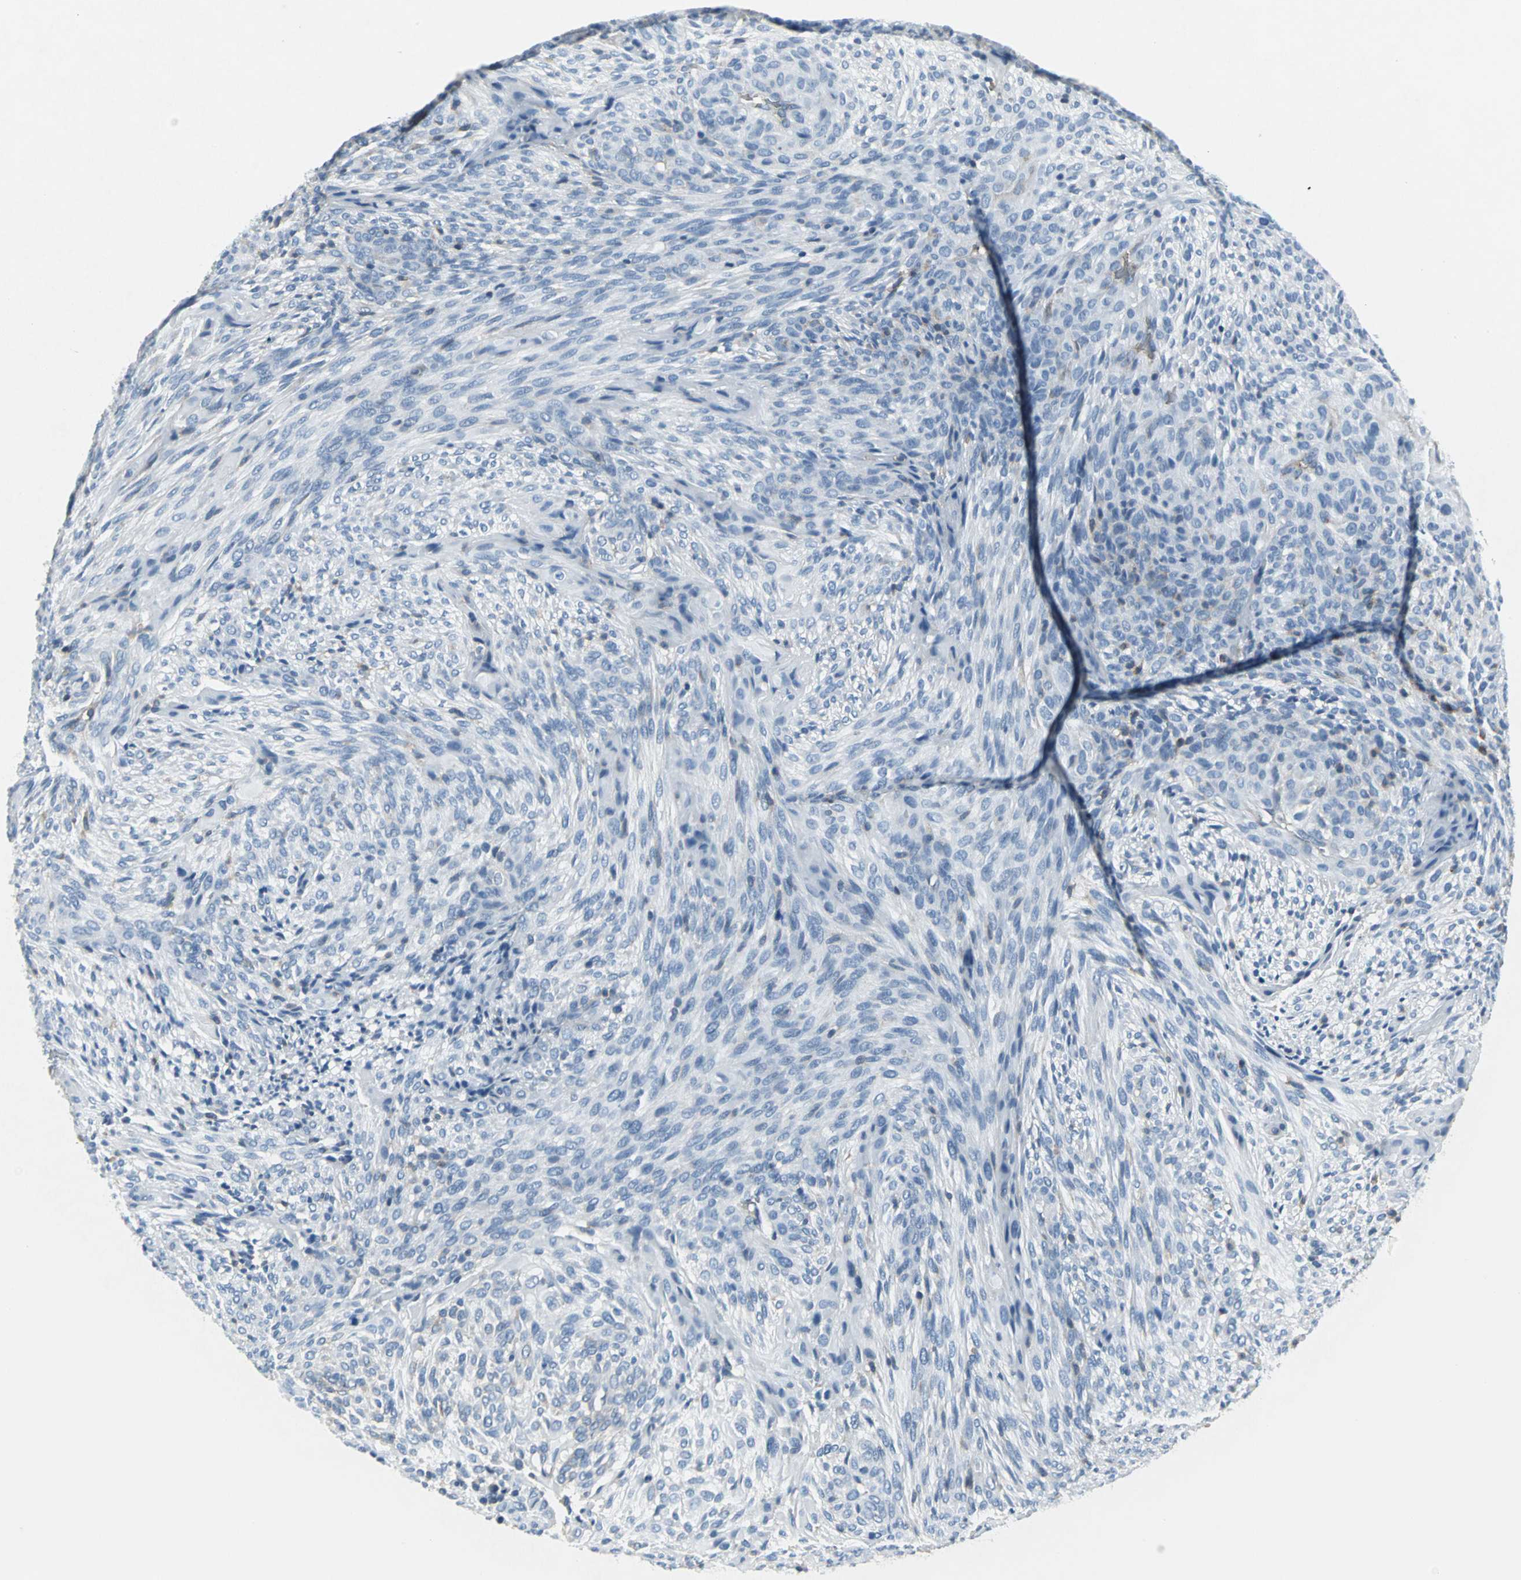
{"staining": {"intensity": "negative", "quantity": "none", "location": "none"}, "tissue": "glioma", "cell_type": "Tumor cells", "image_type": "cancer", "snomed": [{"axis": "morphology", "description": "Glioma, malignant, High grade"}, {"axis": "topography", "description": "Cerebral cortex"}], "caption": "Tumor cells are negative for protein expression in human malignant glioma (high-grade).", "gene": "IQGAP2", "patient": {"sex": "female", "age": 55}}